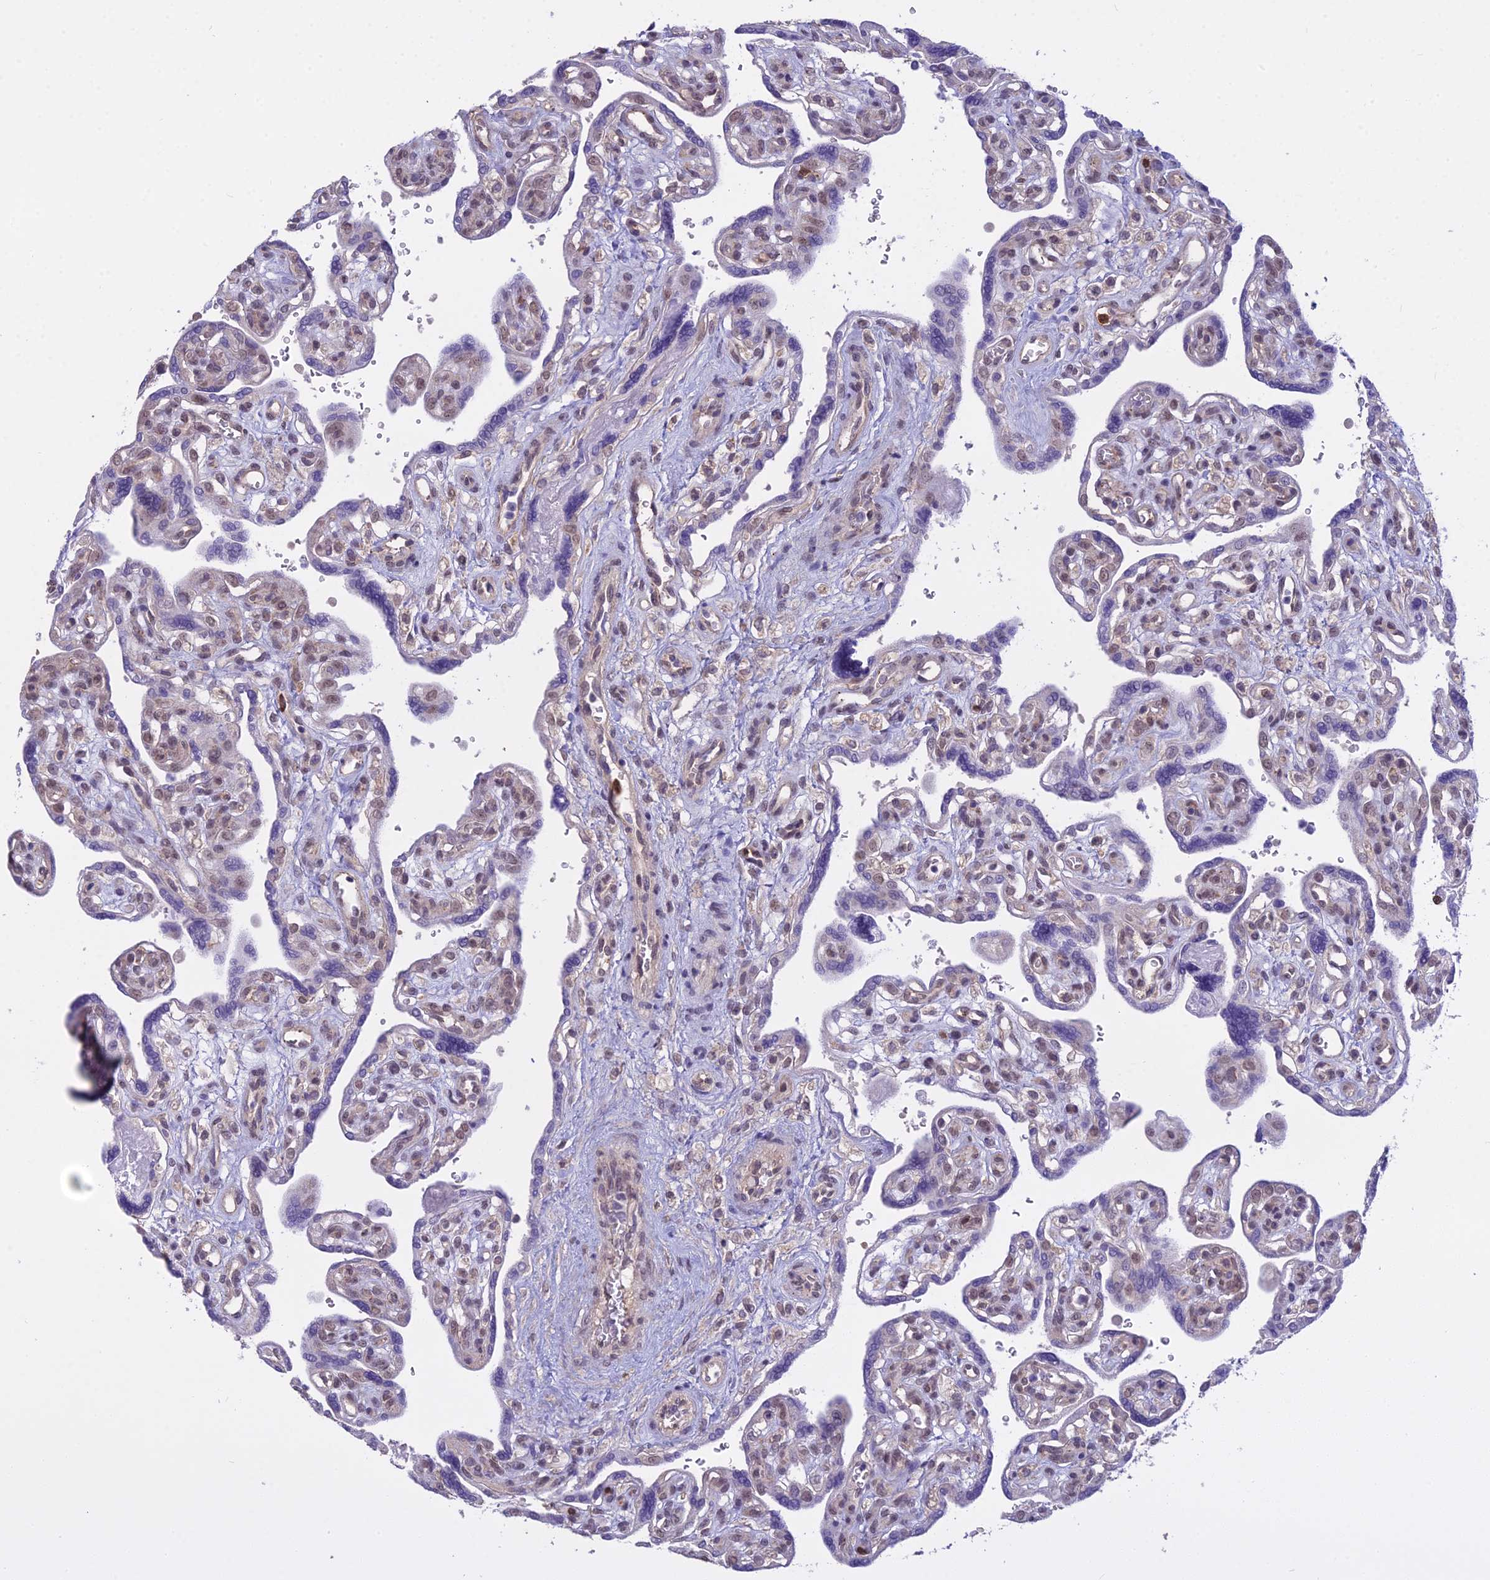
{"staining": {"intensity": "weak", "quantity": "<25%", "location": "nuclear"}, "tissue": "placenta", "cell_type": "Trophoblastic cells", "image_type": "normal", "snomed": [{"axis": "morphology", "description": "Normal tissue, NOS"}, {"axis": "topography", "description": "Placenta"}], "caption": "There is no significant expression in trophoblastic cells of placenta. (Stains: DAB (3,3'-diaminobenzidine) immunohistochemistry with hematoxylin counter stain, Microscopy: brightfield microscopy at high magnification).", "gene": "BLNK", "patient": {"sex": "female", "age": 39}}